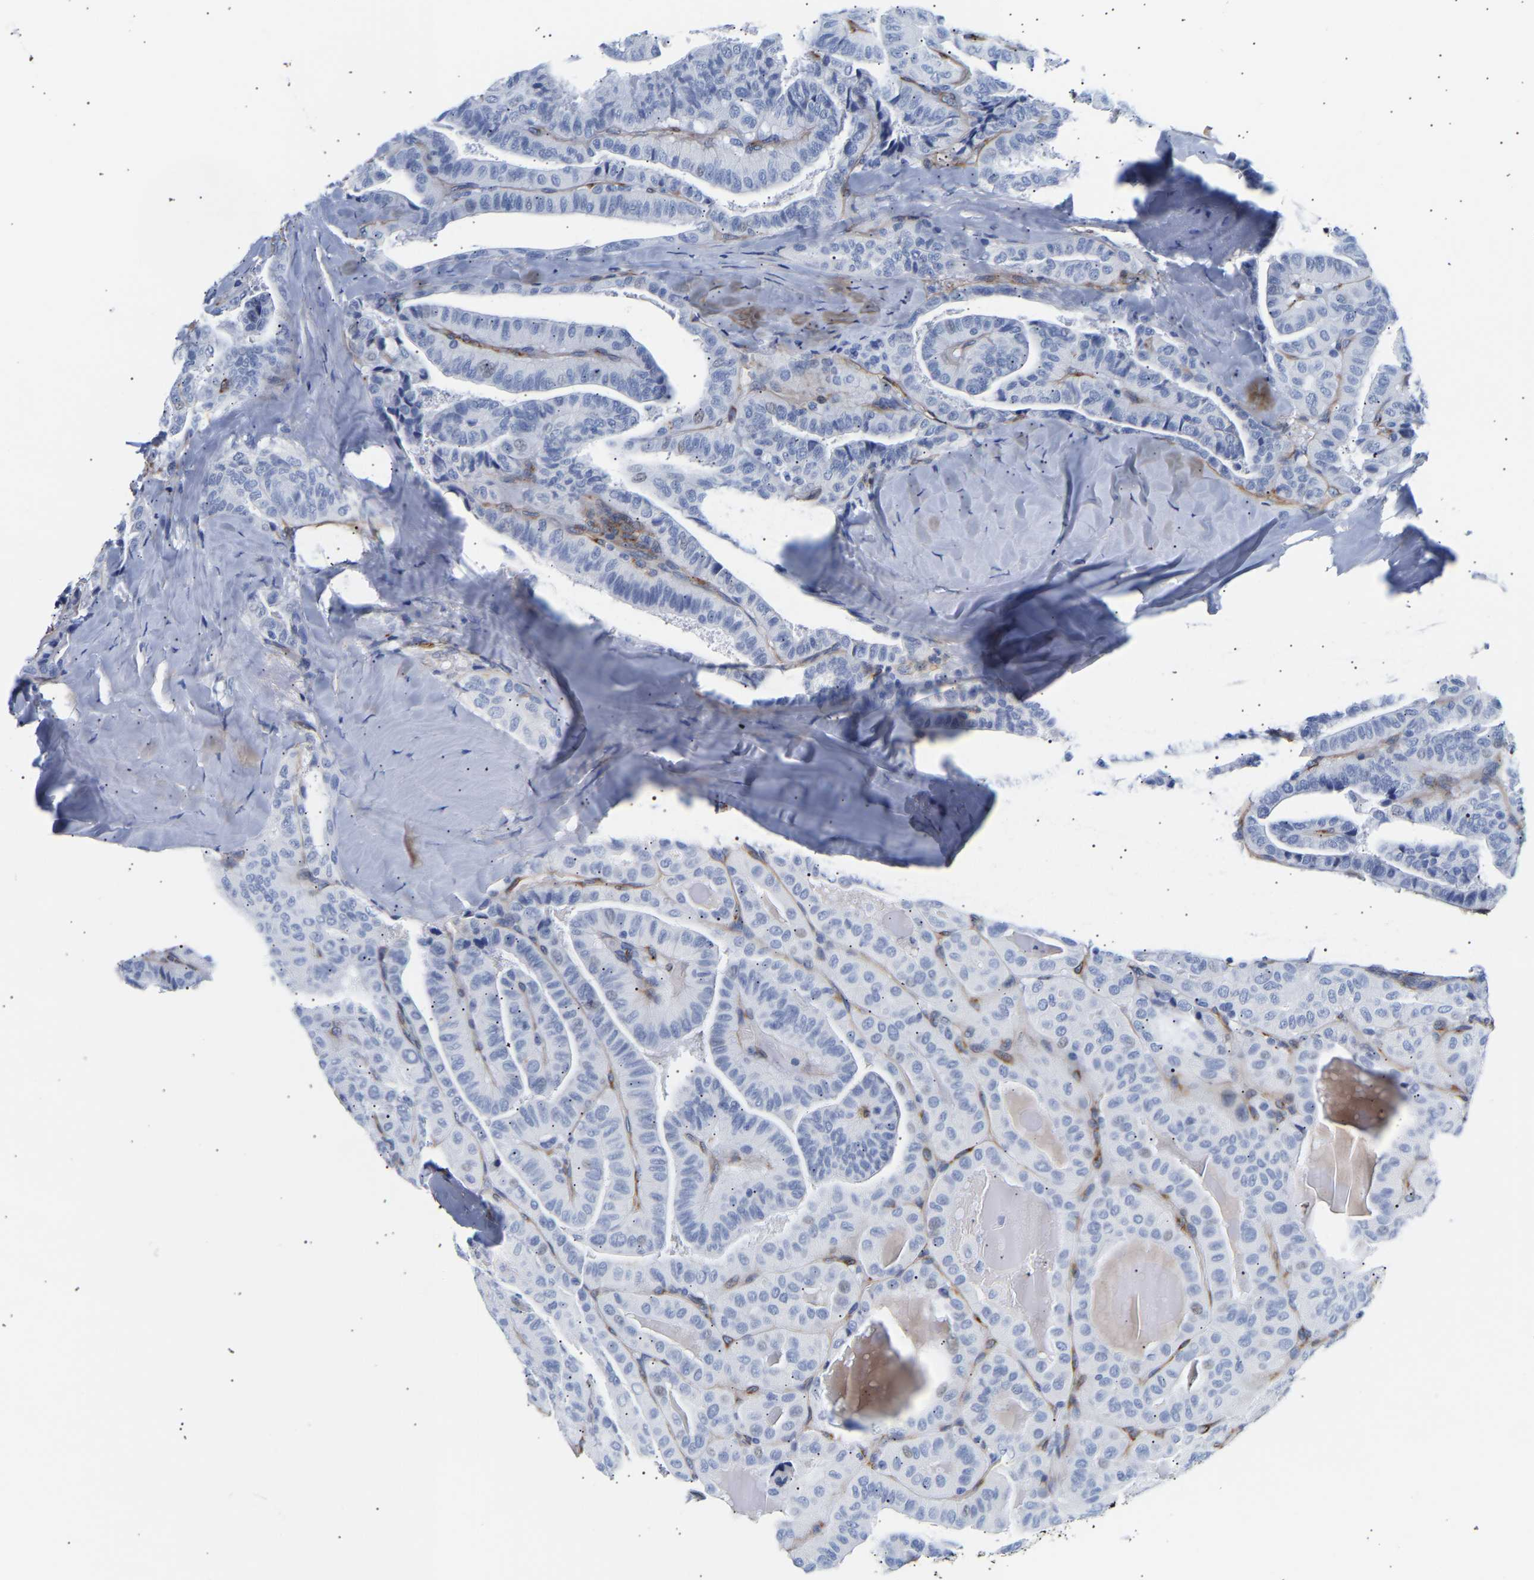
{"staining": {"intensity": "negative", "quantity": "none", "location": "none"}, "tissue": "thyroid cancer", "cell_type": "Tumor cells", "image_type": "cancer", "snomed": [{"axis": "morphology", "description": "Papillary adenocarcinoma, NOS"}, {"axis": "topography", "description": "Thyroid gland"}], "caption": "DAB (3,3'-diaminobenzidine) immunohistochemical staining of human thyroid papillary adenocarcinoma demonstrates no significant expression in tumor cells.", "gene": "IGFBP7", "patient": {"sex": "male", "age": 77}}